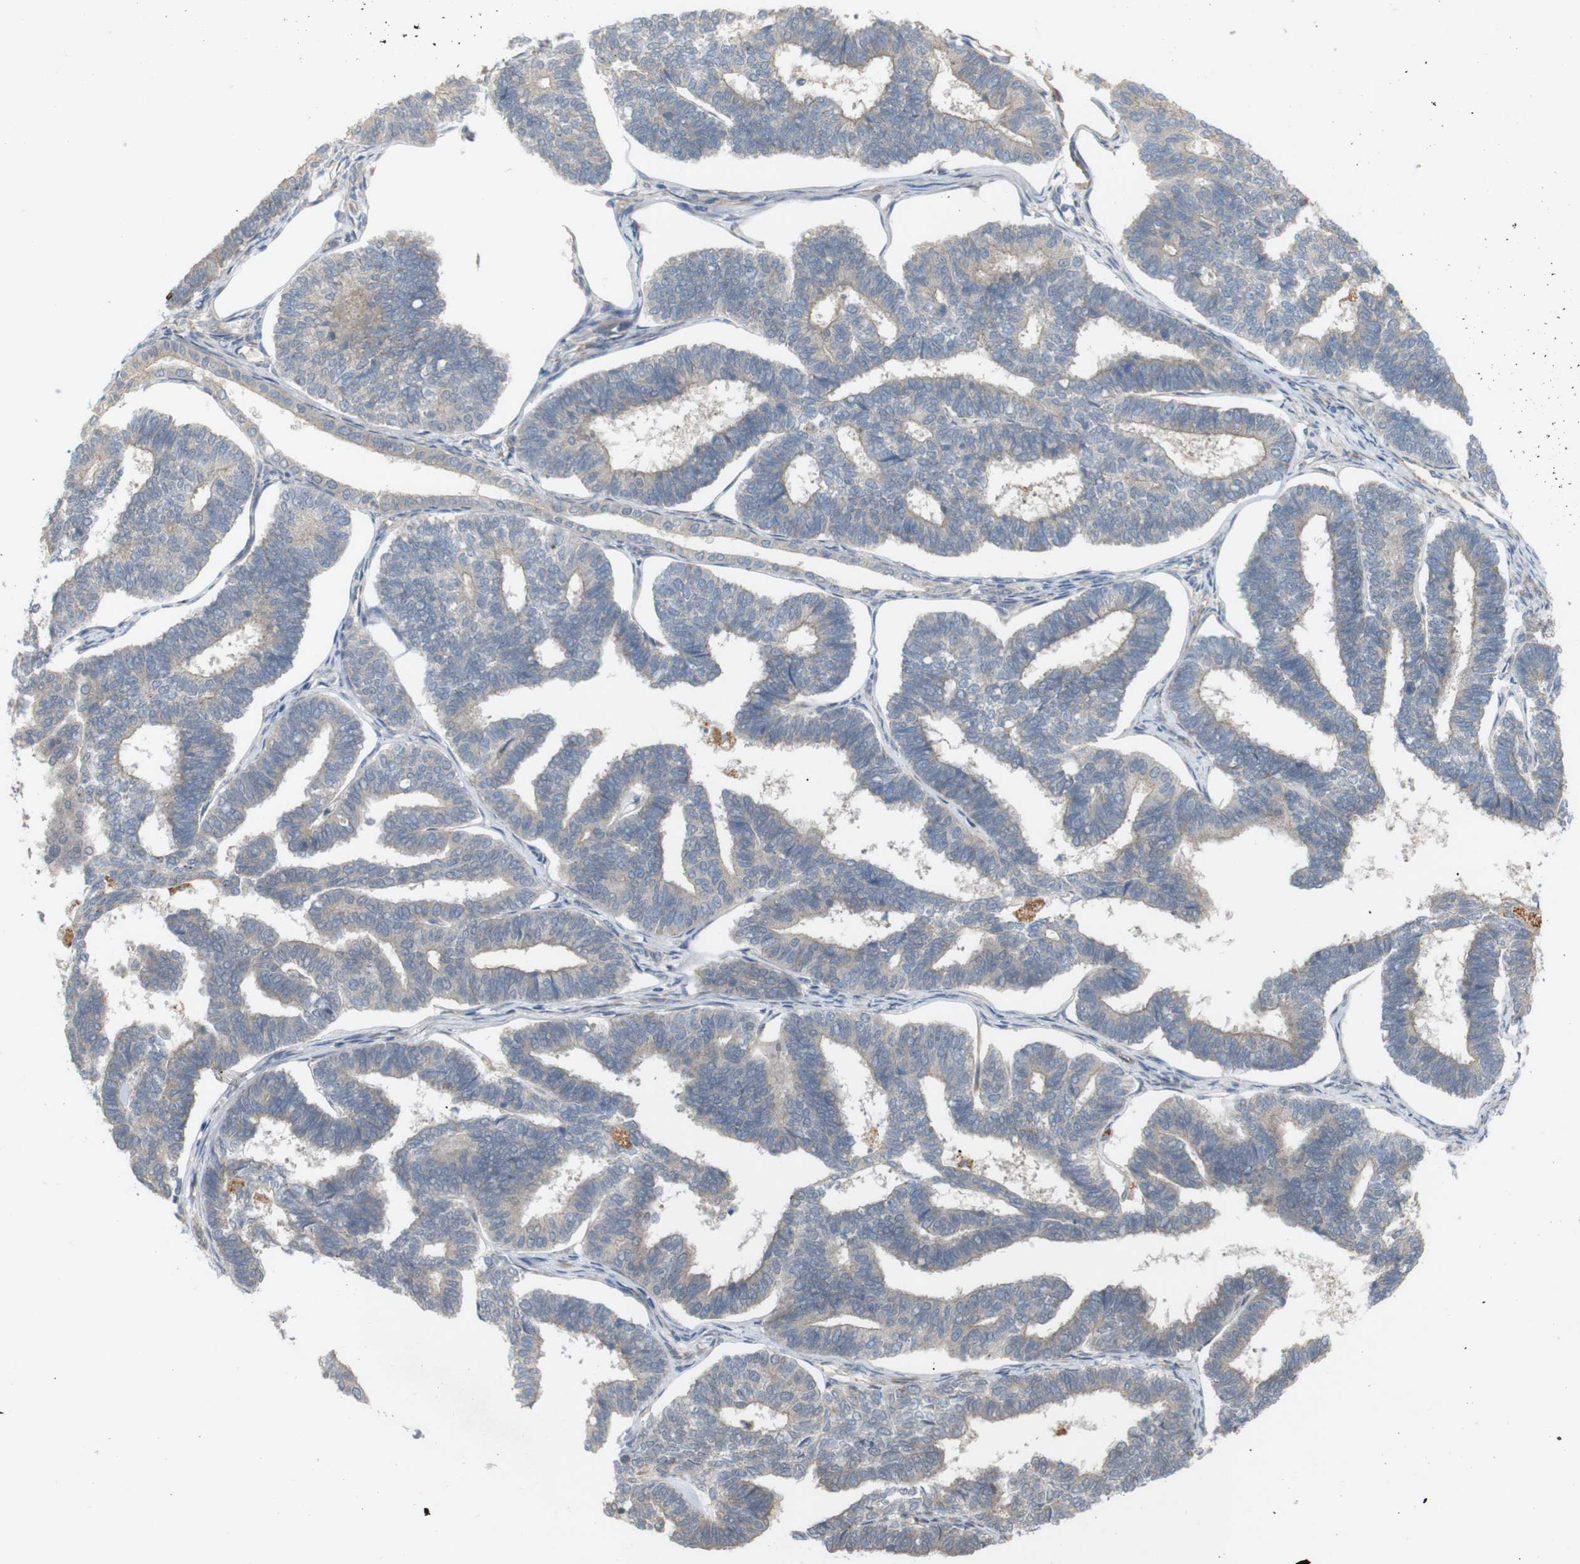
{"staining": {"intensity": "weak", "quantity": "25%-75%", "location": "cytoplasmic/membranous"}, "tissue": "endometrial cancer", "cell_type": "Tumor cells", "image_type": "cancer", "snomed": [{"axis": "morphology", "description": "Adenocarcinoma, NOS"}, {"axis": "topography", "description": "Endometrium"}], "caption": "About 25%-75% of tumor cells in adenocarcinoma (endometrial) exhibit weak cytoplasmic/membranous protein staining as visualized by brown immunohistochemical staining.", "gene": "RPTOR", "patient": {"sex": "female", "age": 70}}